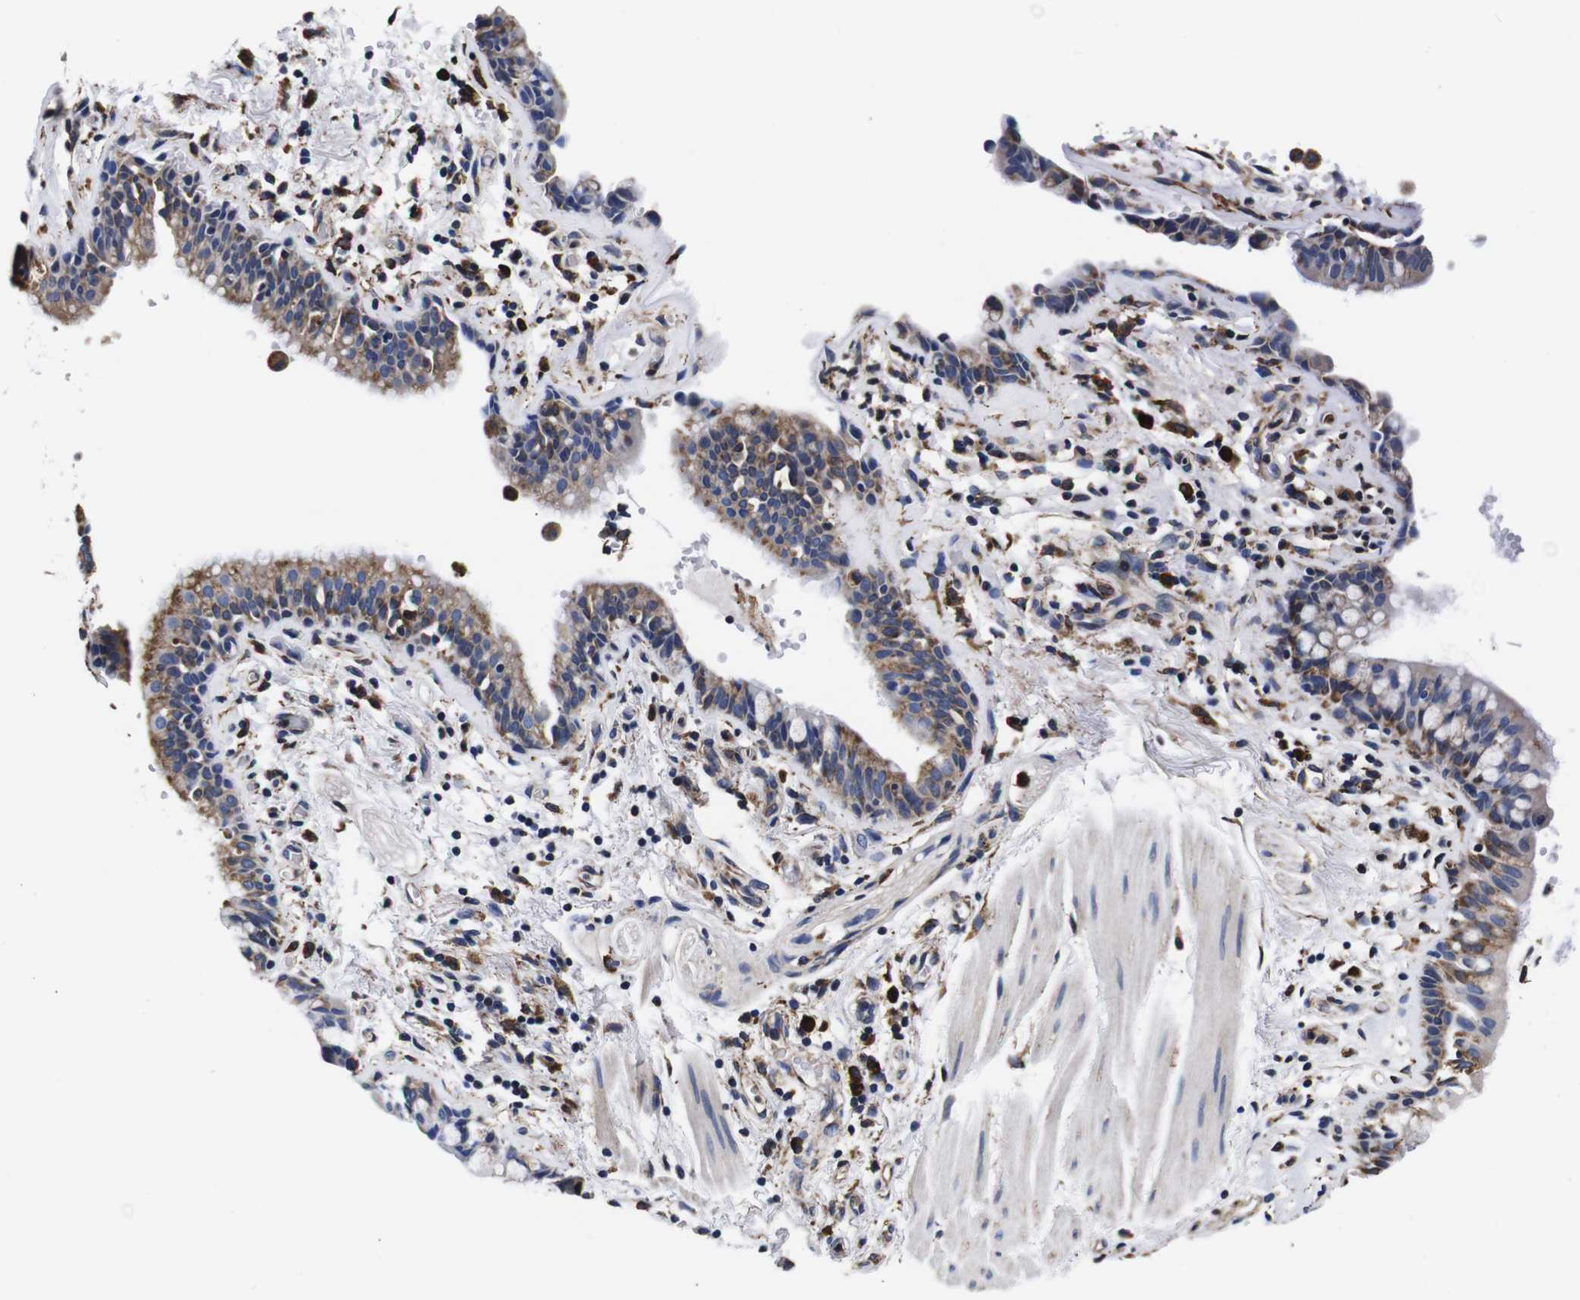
{"staining": {"intensity": "moderate", "quantity": ">75%", "location": "cytoplasmic/membranous"}, "tissue": "bronchus", "cell_type": "Respiratory epithelial cells", "image_type": "normal", "snomed": [{"axis": "morphology", "description": "Normal tissue, NOS"}, {"axis": "topography", "description": "Cartilage tissue"}, {"axis": "topography", "description": "Bronchus"}], "caption": "A brown stain shows moderate cytoplasmic/membranous expression of a protein in respiratory epithelial cells of benign human bronchus.", "gene": "PPIB", "patient": {"sex": "female", "age": 53}}